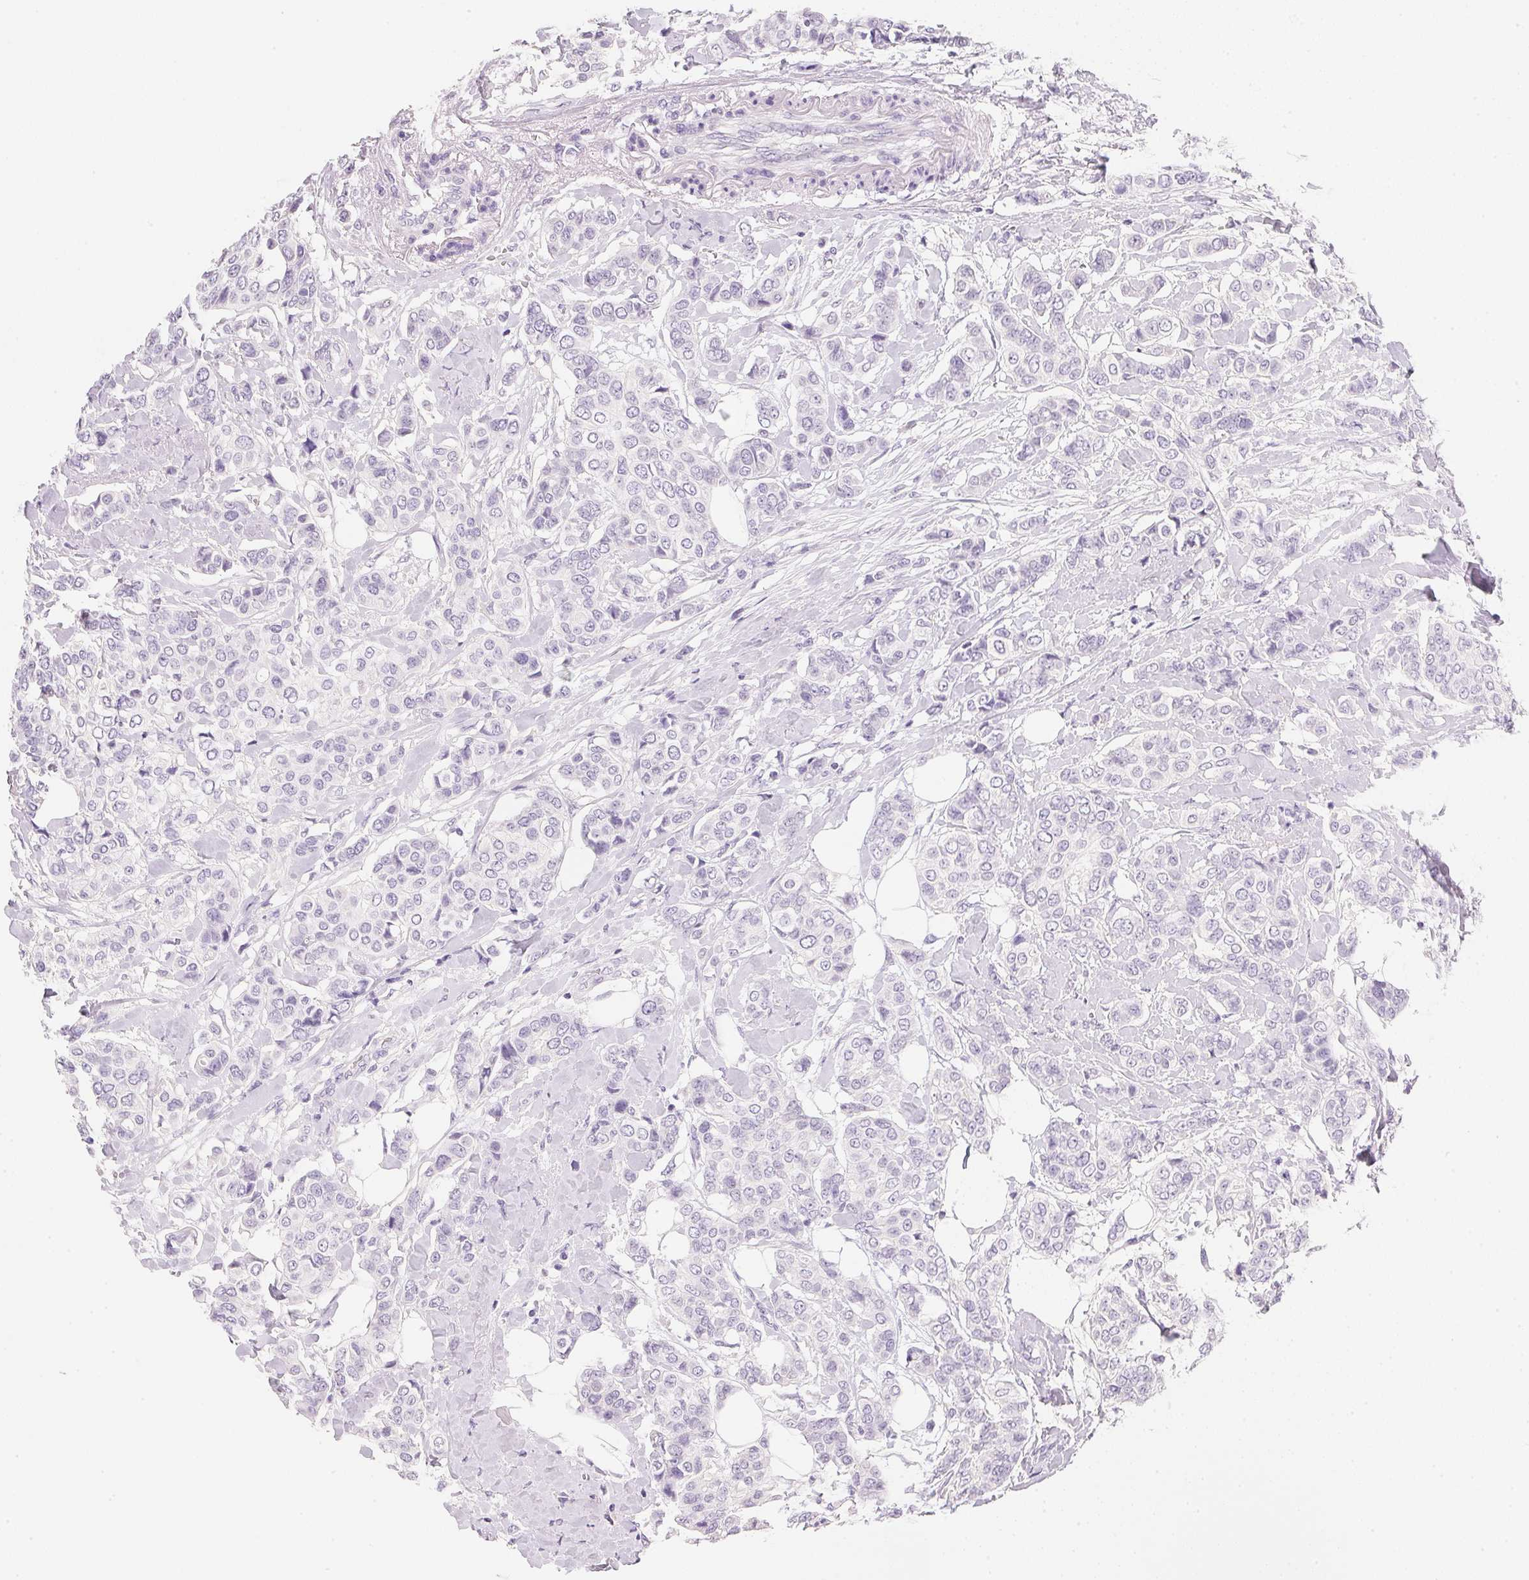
{"staining": {"intensity": "negative", "quantity": "none", "location": "none"}, "tissue": "breast cancer", "cell_type": "Tumor cells", "image_type": "cancer", "snomed": [{"axis": "morphology", "description": "Lobular carcinoma"}, {"axis": "topography", "description": "Breast"}], "caption": "Tumor cells show no significant staining in lobular carcinoma (breast).", "gene": "ACP3", "patient": {"sex": "female", "age": 51}}